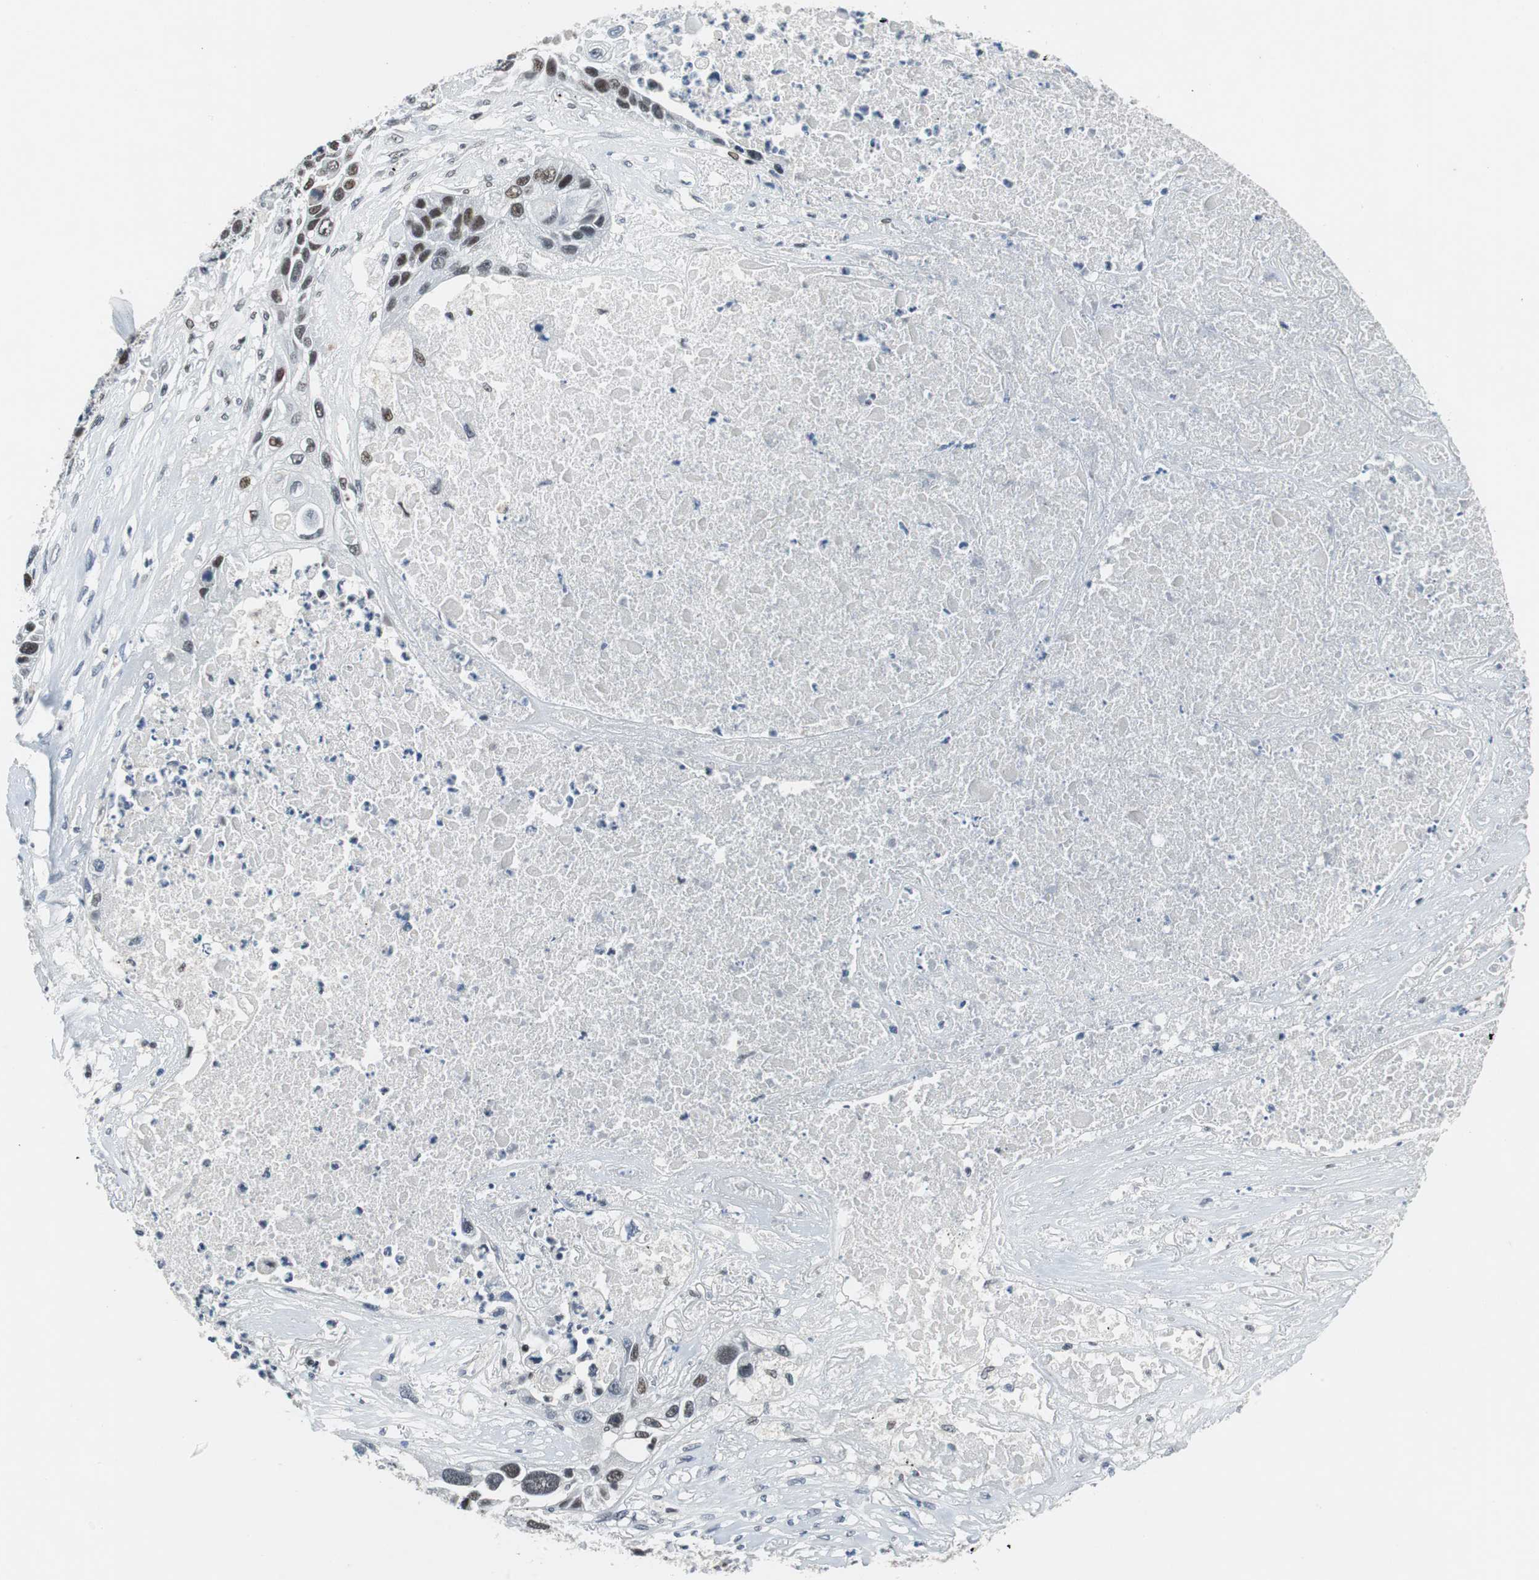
{"staining": {"intensity": "weak", "quantity": "25%-75%", "location": "nuclear"}, "tissue": "lung cancer", "cell_type": "Tumor cells", "image_type": "cancer", "snomed": [{"axis": "morphology", "description": "Squamous cell carcinoma, NOS"}, {"axis": "topography", "description": "Lung"}], "caption": "This image shows IHC staining of human squamous cell carcinoma (lung), with low weak nuclear staining in about 25%-75% of tumor cells.", "gene": "HDAC3", "patient": {"sex": "male", "age": 71}}